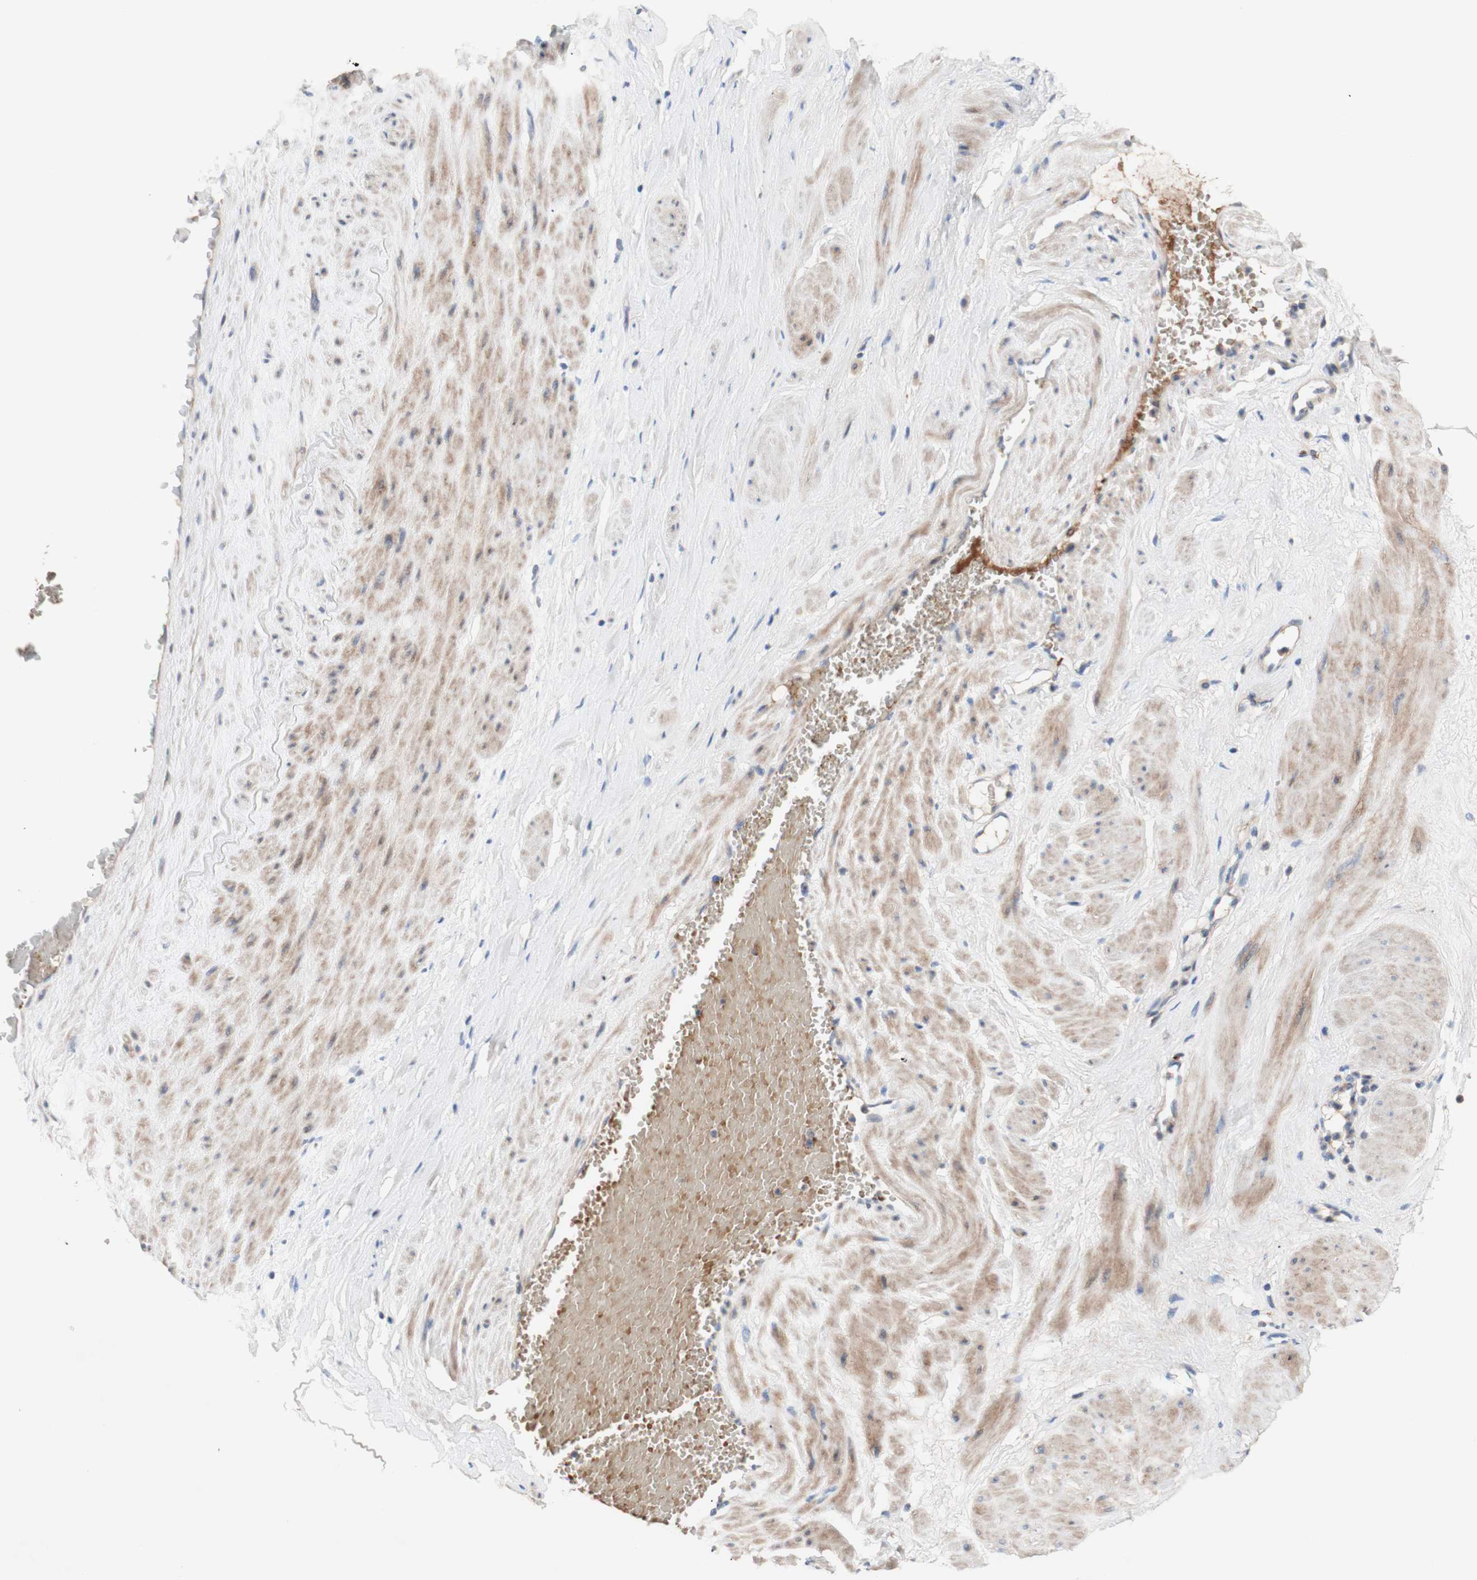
{"staining": {"intensity": "weak", "quantity": ">75%", "location": "cytoplasmic/membranous"}, "tissue": "adipose tissue", "cell_type": "Adipocytes", "image_type": "normal", "snomed": [{"axis": "morphology", "description": "Normal tissue, NOS"}, {"axis": "topography", "description": "Soft tissue"}, {"axis": "topography", "description": "Vascular tissue"}], "caption": "Weak cytoplasmic/membranous staining is present in about >75% of adipocytes in benign adipose tissue.", "gene": "CDON", "patient": {"sex": "female", "age": 35}}